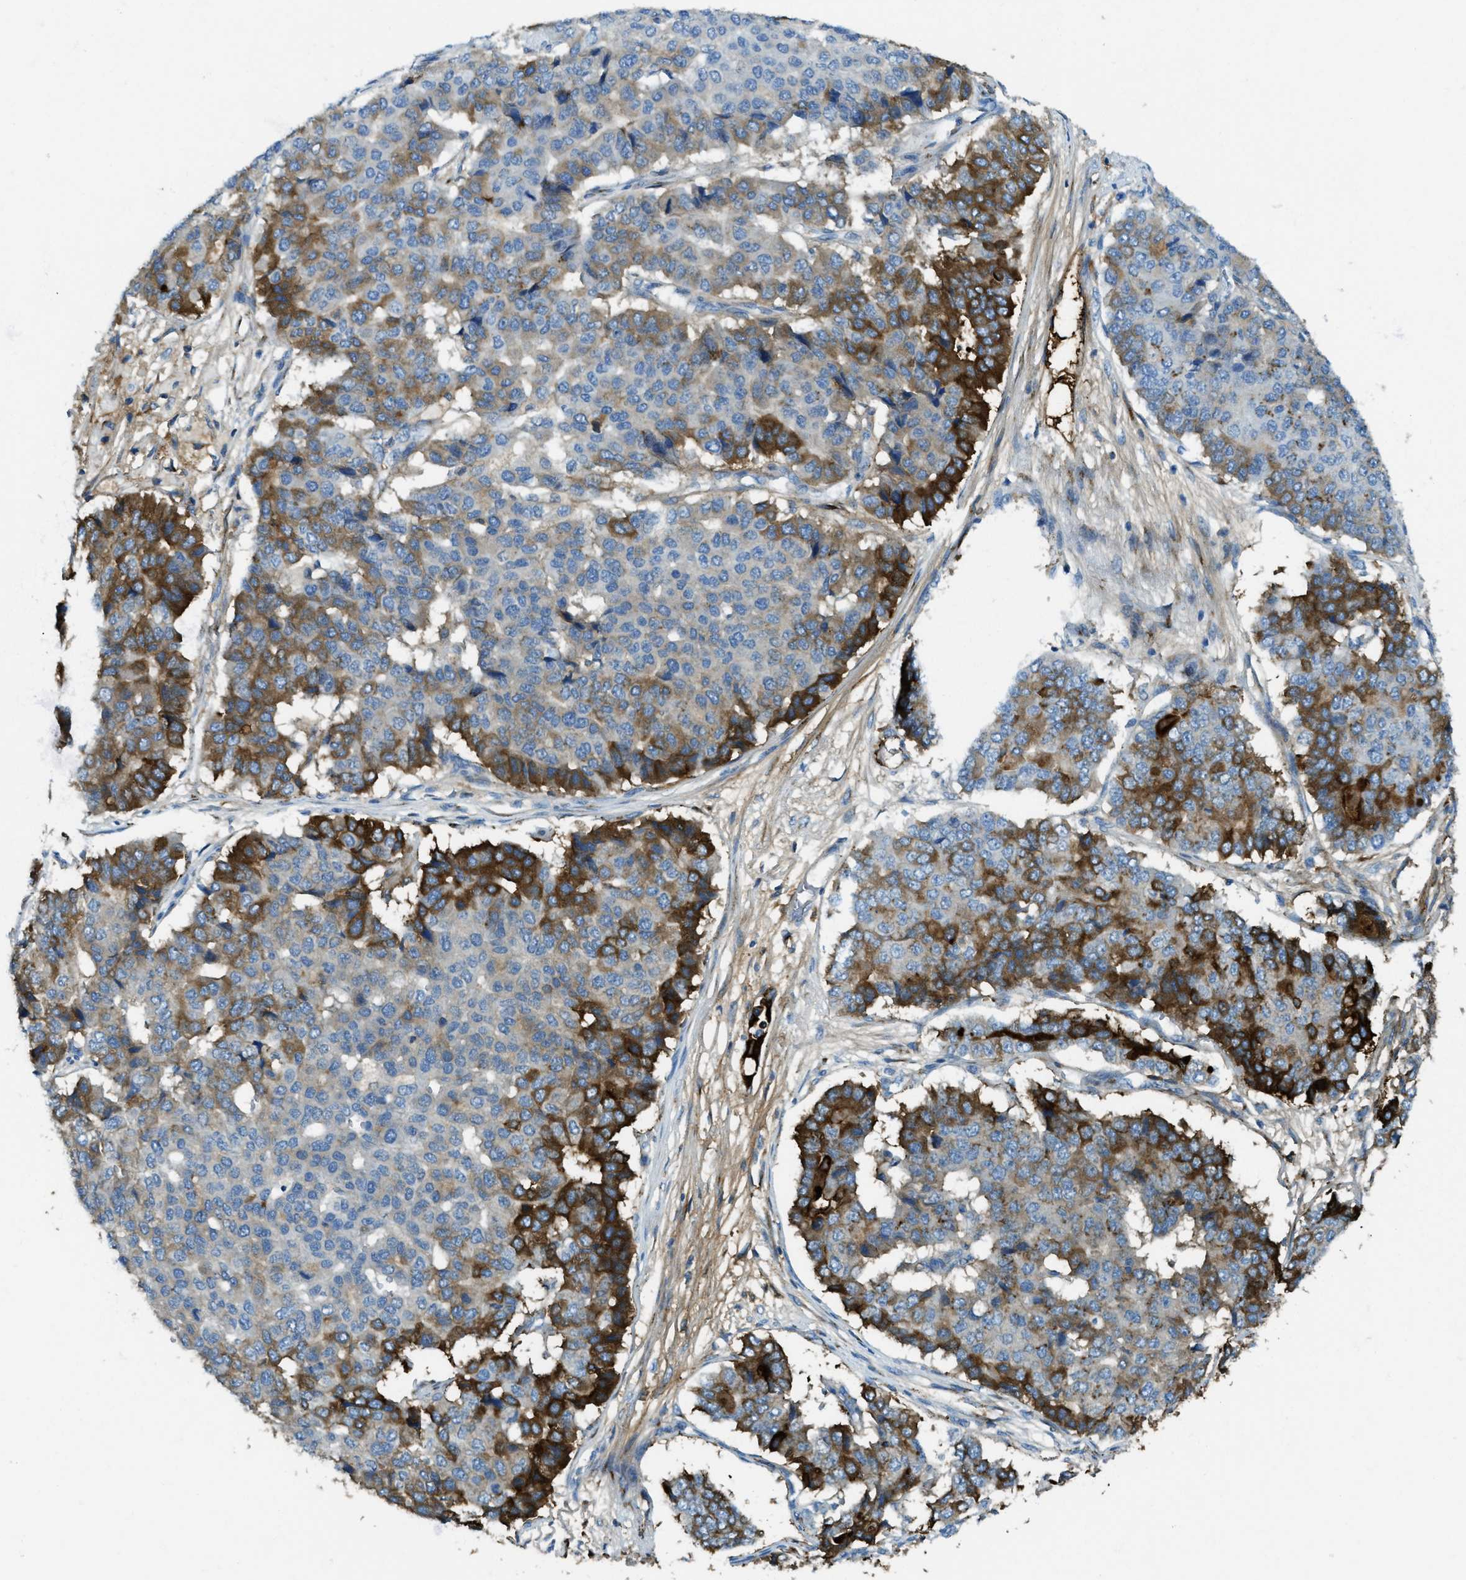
{"staining": {"intensity": "strong", "quantity": "25%-75%", "location": "cytoplasmic/membranous"}, "tissue": "pancreatic cancer", "cell_type": "Tumor cells", "image_type": "cancer", "snomed": [{"axis": "morphology", "description": "Adenocarcinoma, NOS"}, {"axis": "topography", "description": "Pancreas"}], "caption": "IHC micrograph of pancreatic cancer stained for a protein (brown), which exhibits high levels of strong cytoplasmic/membranous positivity in about 25%-75% of tumor cells.", "gene": "TRIM59", "patient": {"sex": "male", "age": 50}}